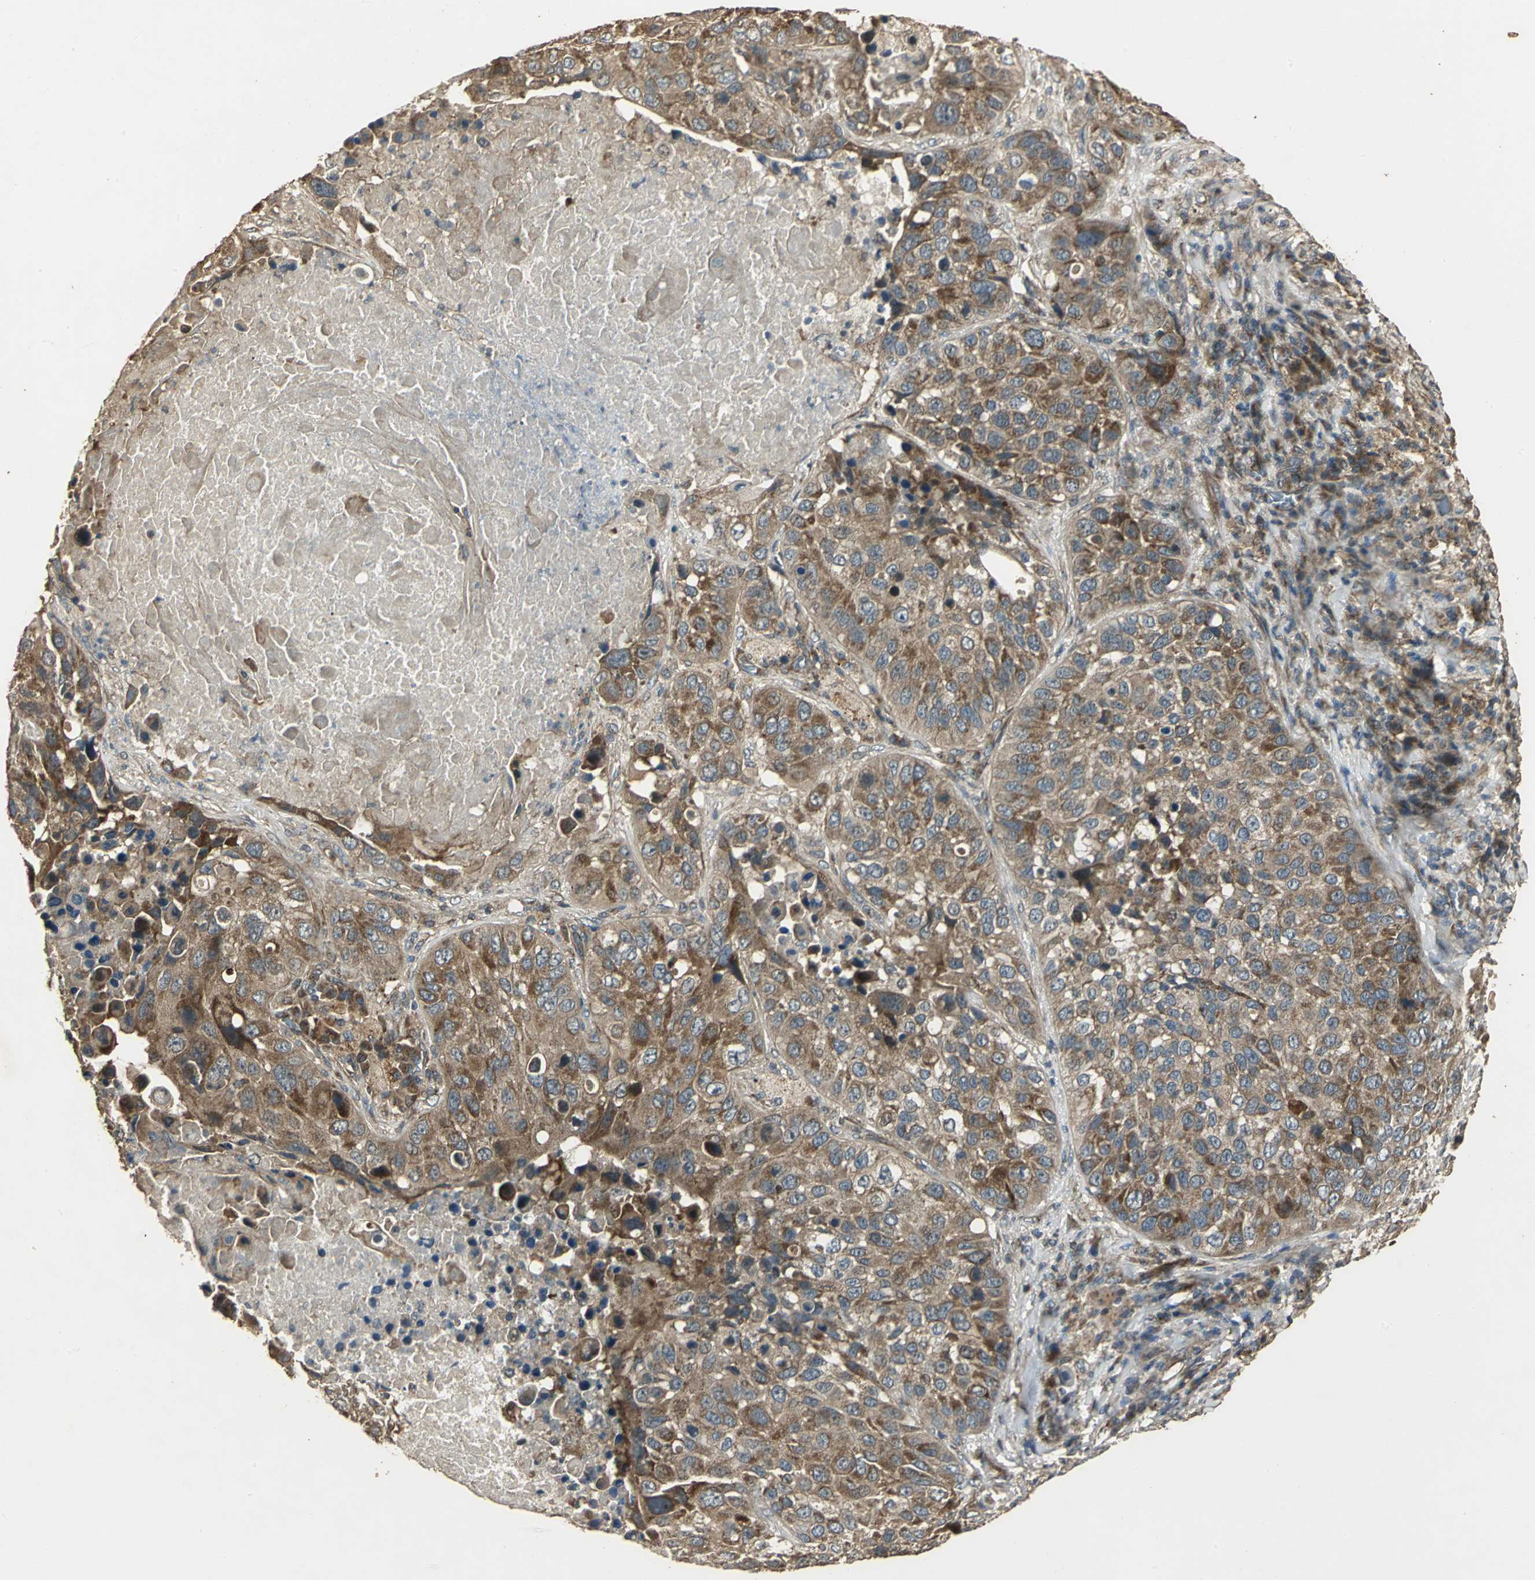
{"staining": {"intensity": "moderate", "quantity": ">75%", "location": "cytoplasmic/membranous"}, "tissue": "lung cancer", "cell_type": "Tumor cells", "image_type": "cancer", "snomed": [{"axis": "morphology", "description": "Squamous cell carcinoma, NOS"}, {"axis": "topography", "description": "Lung"}], "caption": "This micrograph shows IHC staining of lung cancer, with medium moderate cytoplasmic/membranous expression in approximately >75% of tumor cells.", "gene": "KANK1", "patient": {"sex": "male", "age": 57}}